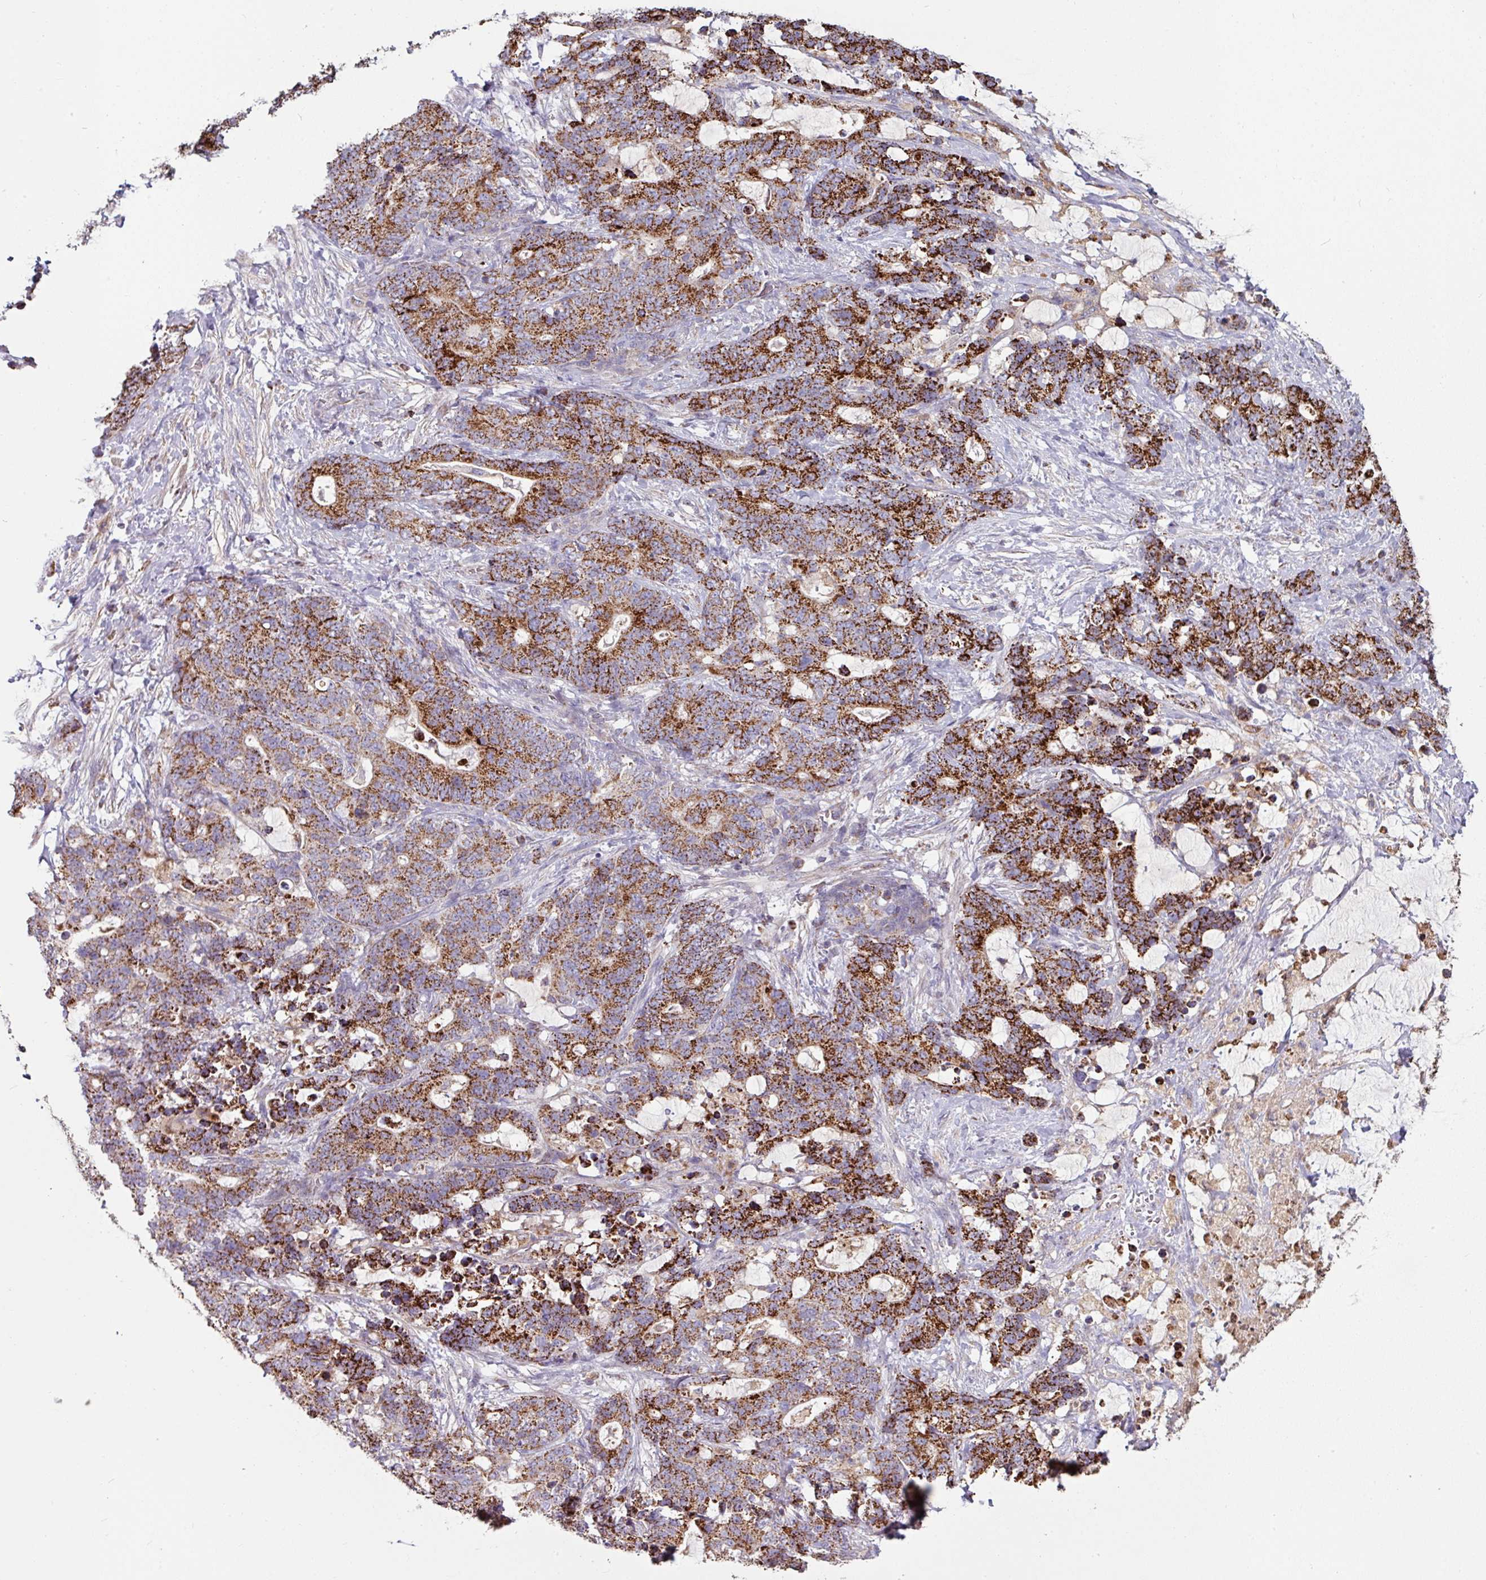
{"staining": {"intensity": "strong", "quantity": ">75%", "location": "cytoplasmic/membranous"}, "tissue": "stomach cancer", "cell_type": "Tumor cells", "image_type": "cancer", "snomed": [{"axis": "morphology", "description": "Normal tissue, NOS"}, {"axis": "morphology", "description": "Adenocarcinoma, NOS"}, {"axis": "topography", "description": "Stomach"}], "caption": "This photomicrograph shows immunohistochemistry staining of human stomach cancer (adenocarcinoma), with high strong cytoplasmic/membranous expression in approximately >75% of tumor cells.", "gene": "OR2D3", "patient": {"sex": "female", "age": 64}}